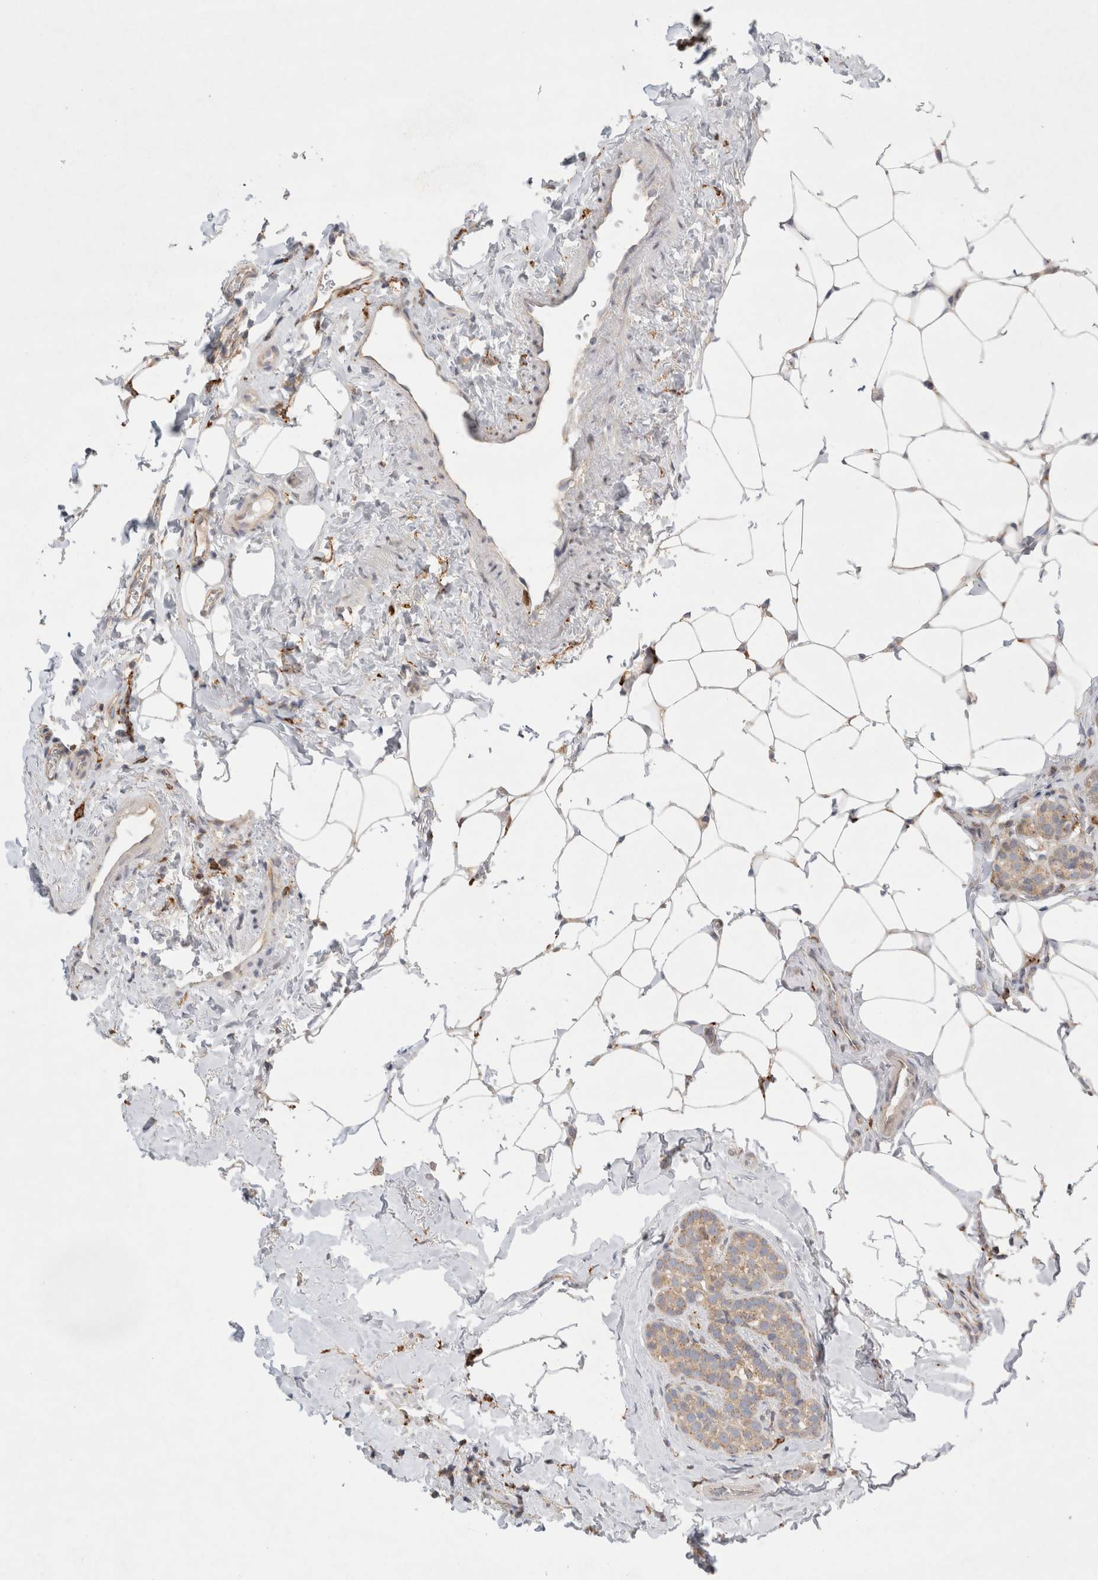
{"staining": {"intensity": "moderate", "quantity": ">75%", "location": "cytoplasmic/membranous,nuclear"}, "tissue": "breast cancer", "cell_type": "Tumor cells", "image_type": "cancer", "snomed": [{"axis": "morphology", "description": "Lobular carcinoma"}, {"axis": "topography", "description": "Breast"}], "caption": "A histopathology image of human breast lobular carcinoma stained for a protein demonstrates moderate cytoplasmic/membranous and nuclear brown staining in tumor cells.", "gene": "CDCA7L", "patient": {"sex": "female", "age": 50}}